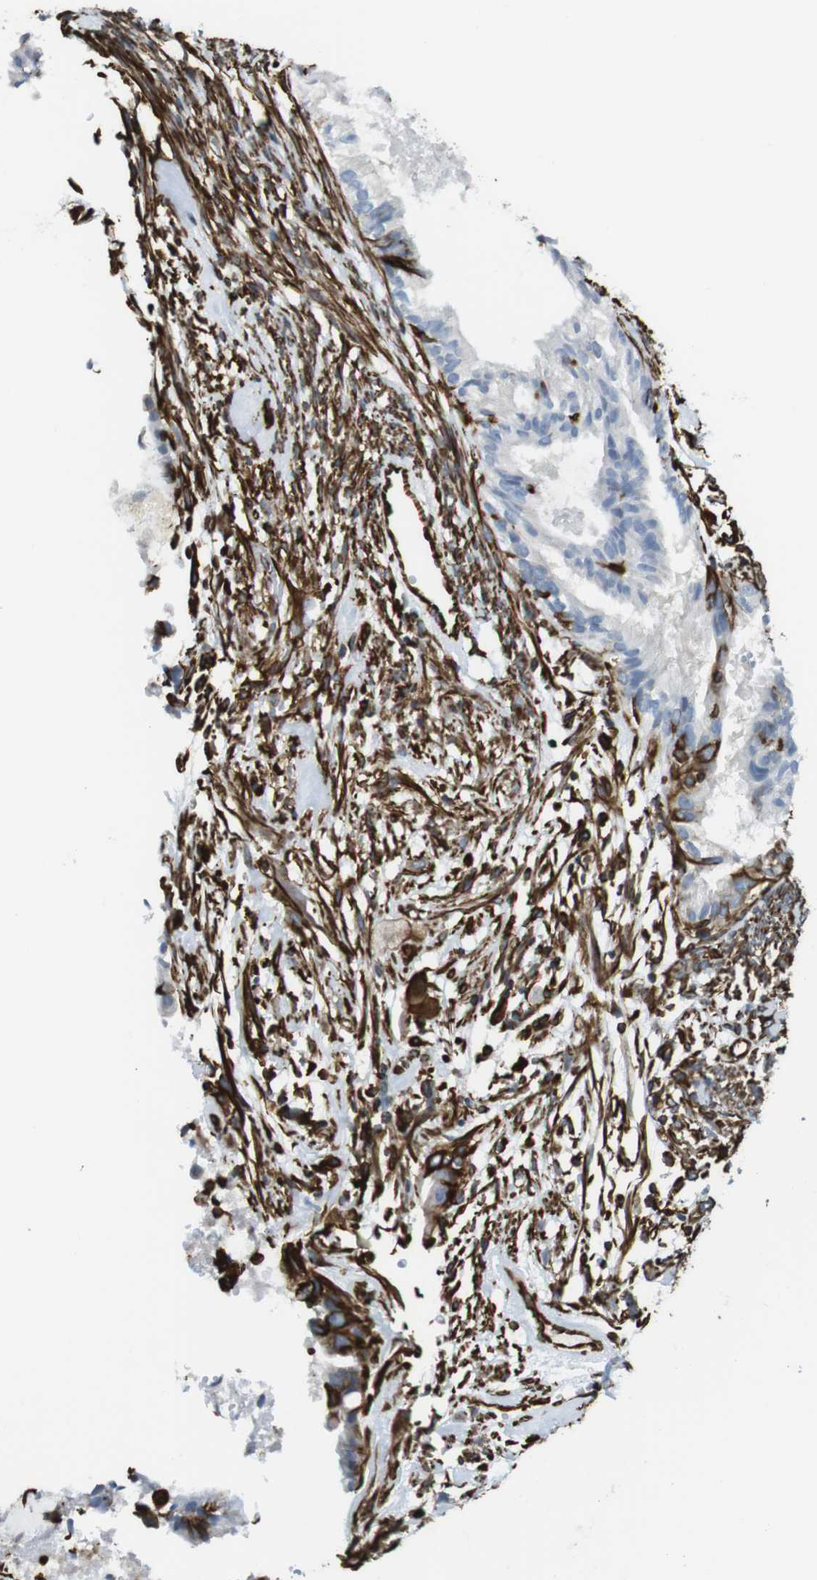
{"staining": {"intensity": "negative", "quantity": "none", "location": "none"}, "tissue": "cervical cancer", "cell_type": "Tumor cells", "image_type": "cancer", "snomed": [{"axis": "morphology", "description": "Normal tissue, NOS"}, {"axis": "morphology", "description": "Adenocarcinoma, NOS"}, {"axis": "topography", "description": "Cervix"}, {"axis": "topography", "description": "Endometrium"}], "caption": "High power microscopy histopathology image of an immunohistochemistry histopathology image of cervical cancer (adenocarcinoma), revealing no significant positivity in tumor cells. Nuclei are stained in blue.", "gene": "RALGPS1", "patient": {"sex": "female", "age": 86}}